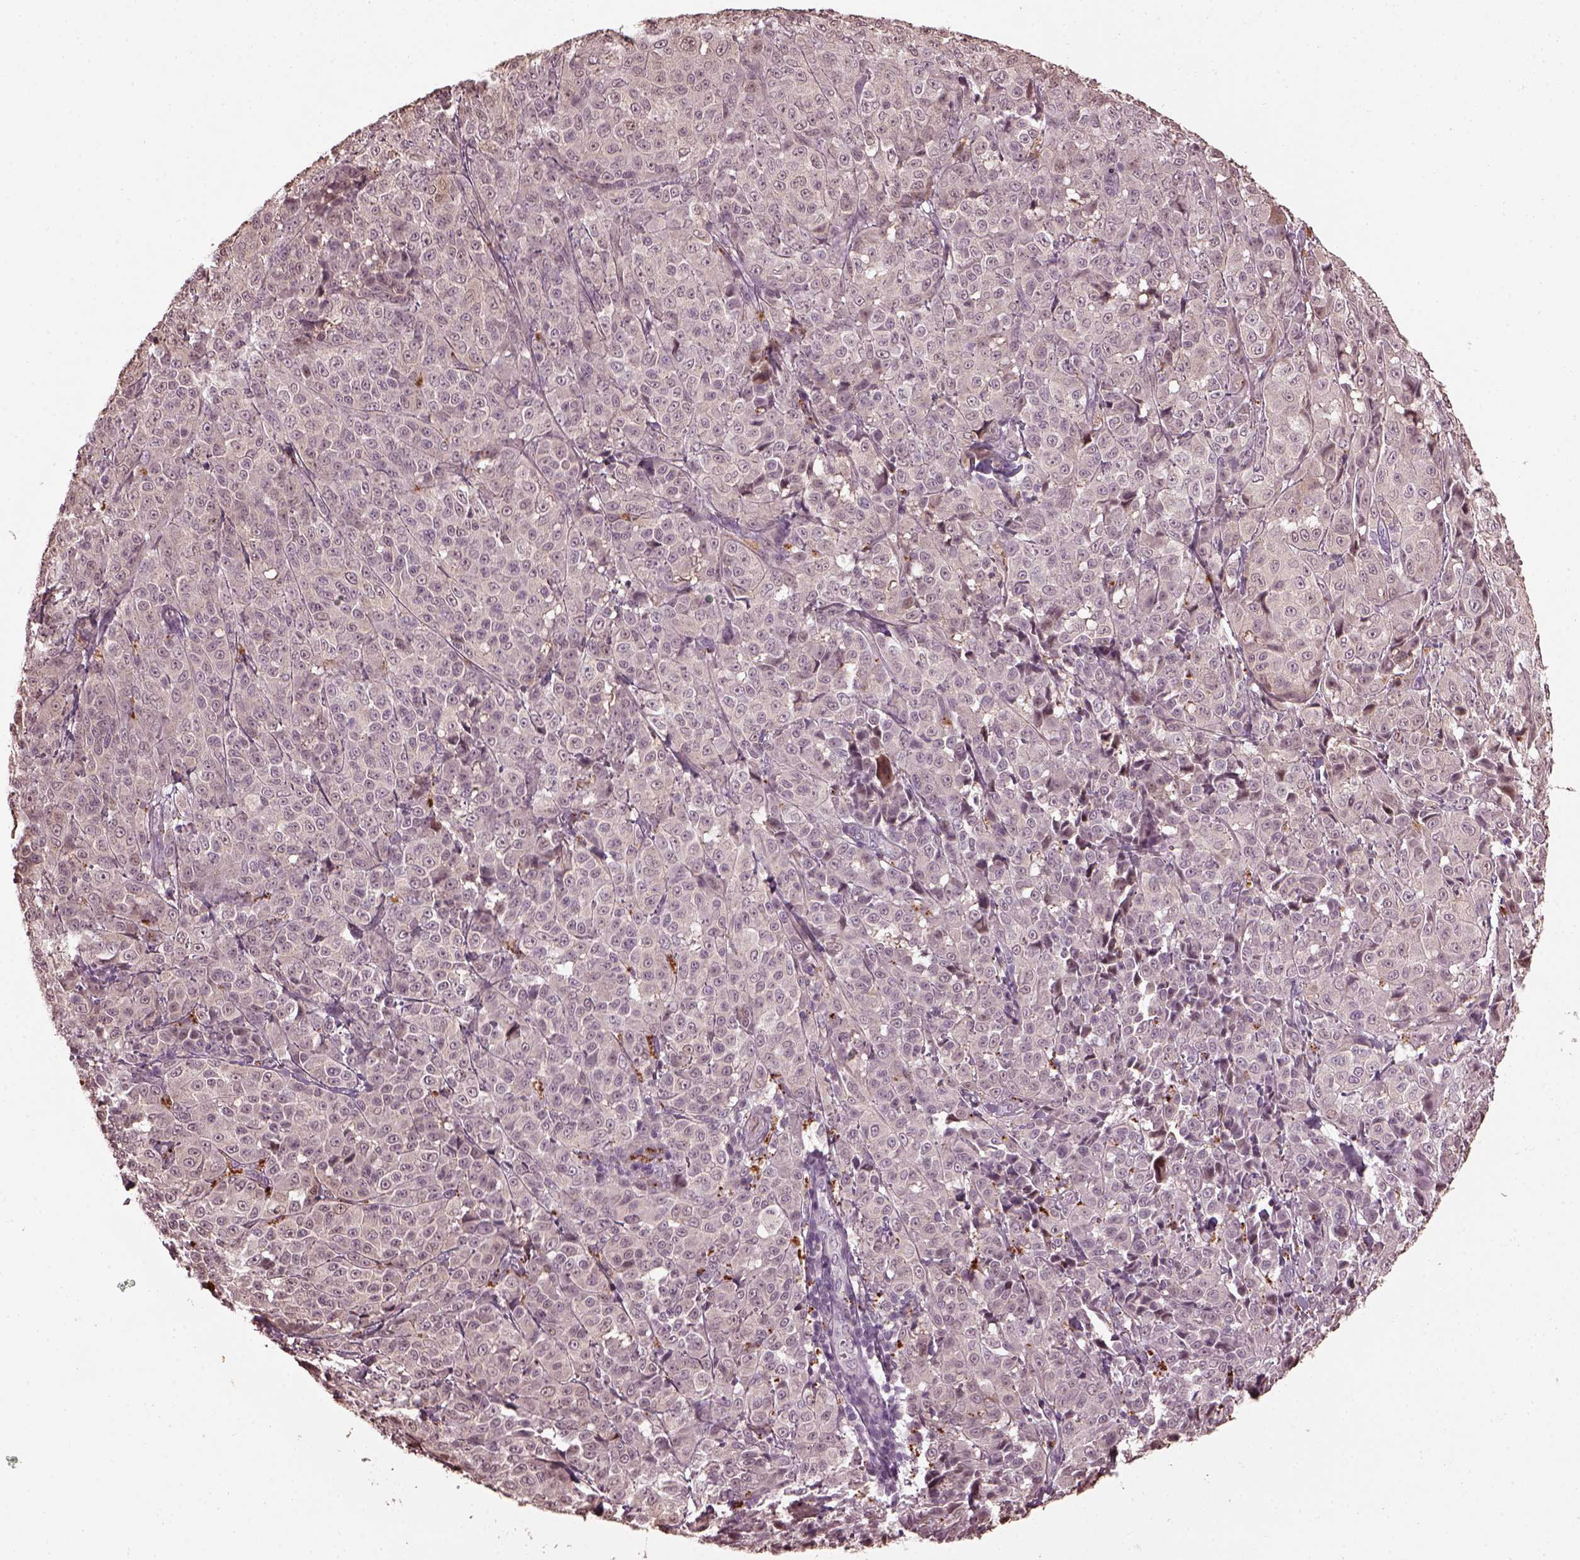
{"staining": {"intensity": "negative", "quantity": "none", "location": "none"}, "tissue": "melanoma", "cell_type": "Tumor cells", "image_type": "cancer", "snomed": [{"axis": "morphology", "description": "Malignant melanoma, NOS"}, {"axis": "topography", "description": "Skin"}], "caption": "Immunohistochemical staining of human melanoma reveals no significant positivity in tumor cells.", "gene": "RUFY3", "patient": {"sex": "male", "age": 89}}